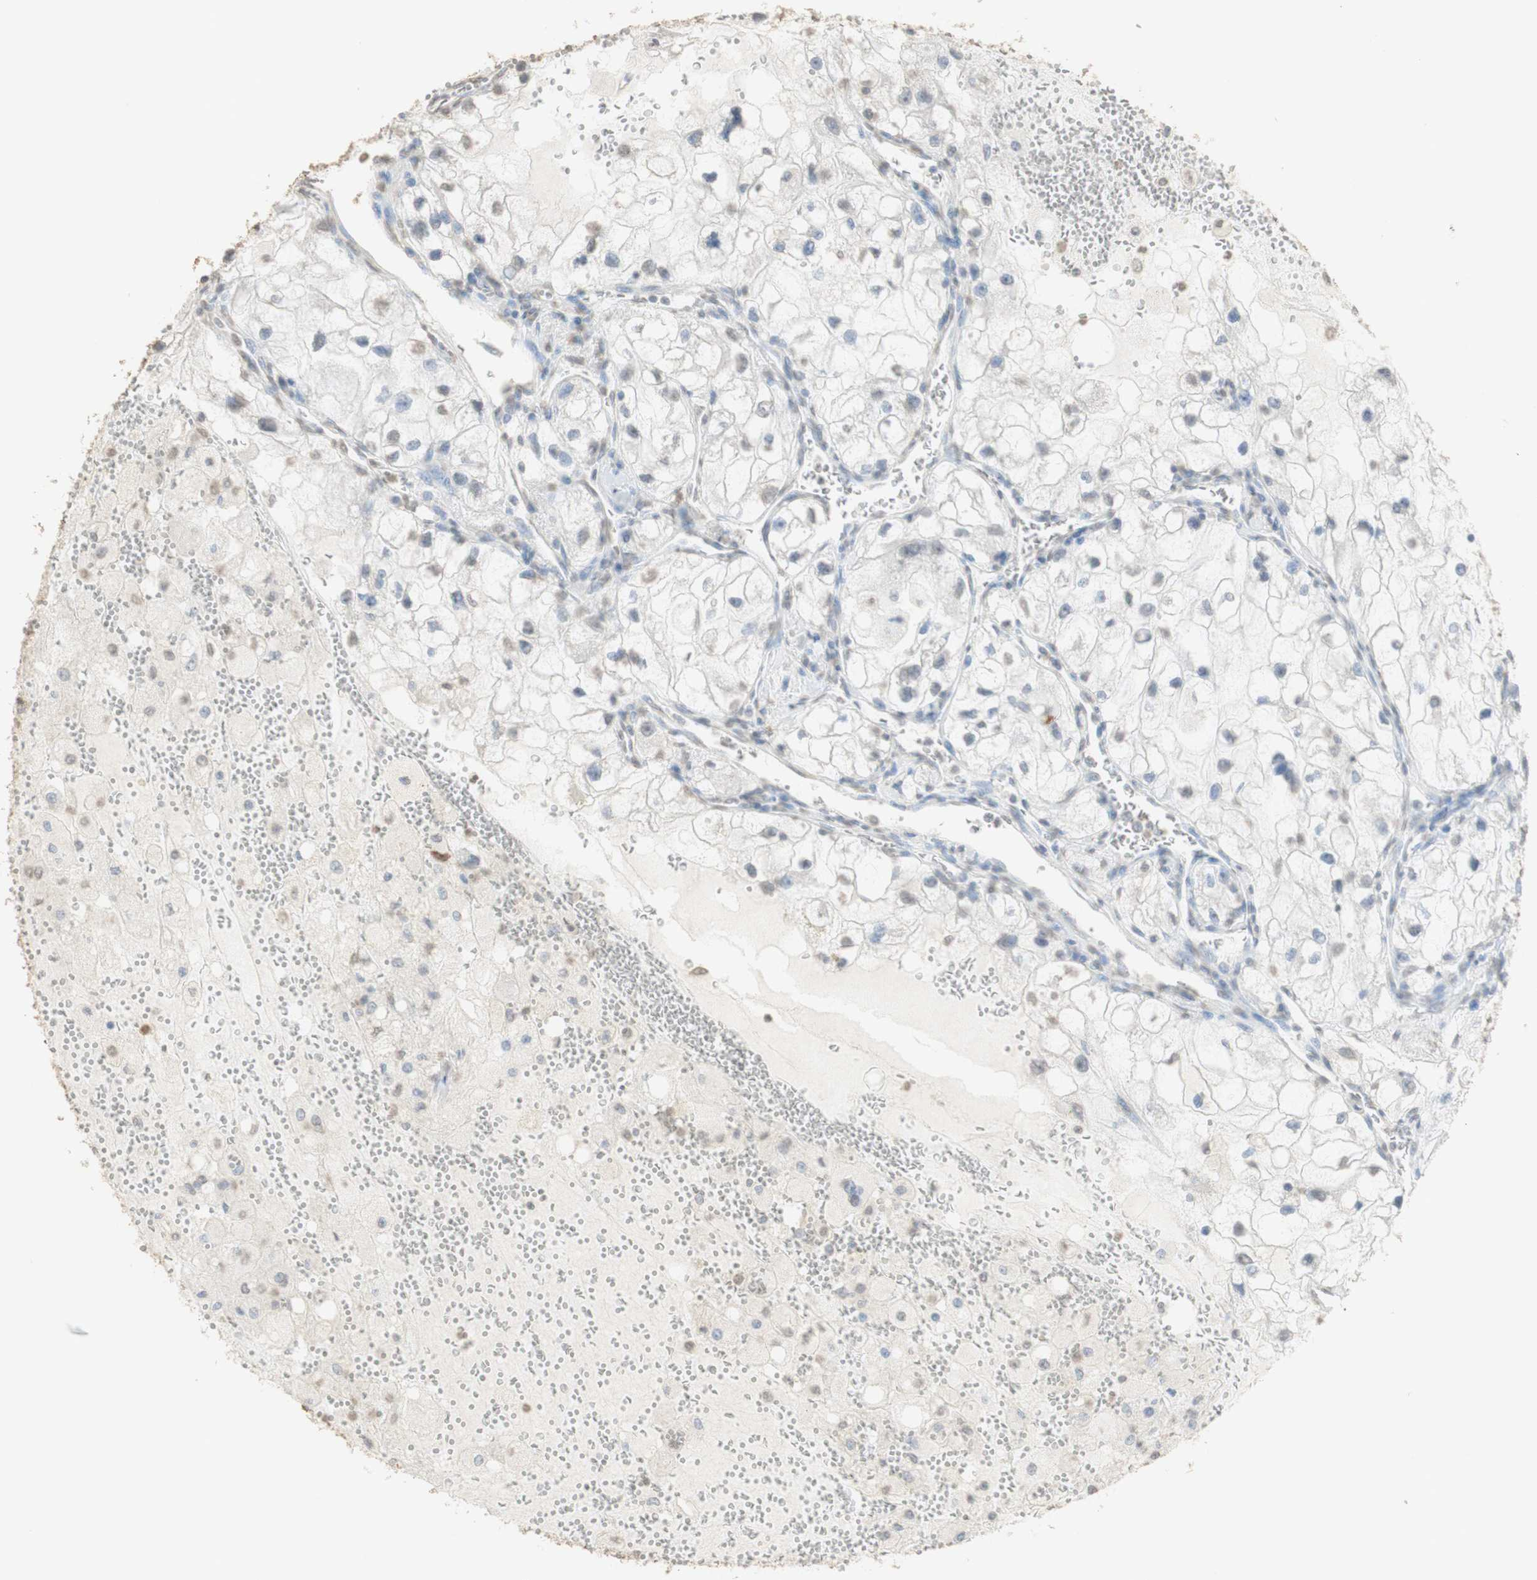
{"staining": {"intensity": "weak", "quantity": "<25%", "location": "nuclear"}, "tissue": "renal cancer", "cell_type": "Tumor cells", "image_type": "cancer", "snomed": [{"axis": "morphology", "description": "Adenocarcinoma, NOS"}, {"axis": "topography", "description": "Kidney"}], "caption": "IHC image of neoplastic tissue: renal cancer (adenocarcinoma) stained with DAB (3,3'-diaminobenzidine) displays no significant protein positivity in tumor cells.", "gene": "L1CAM", "patient": {"sex": "female", "age": 70}}